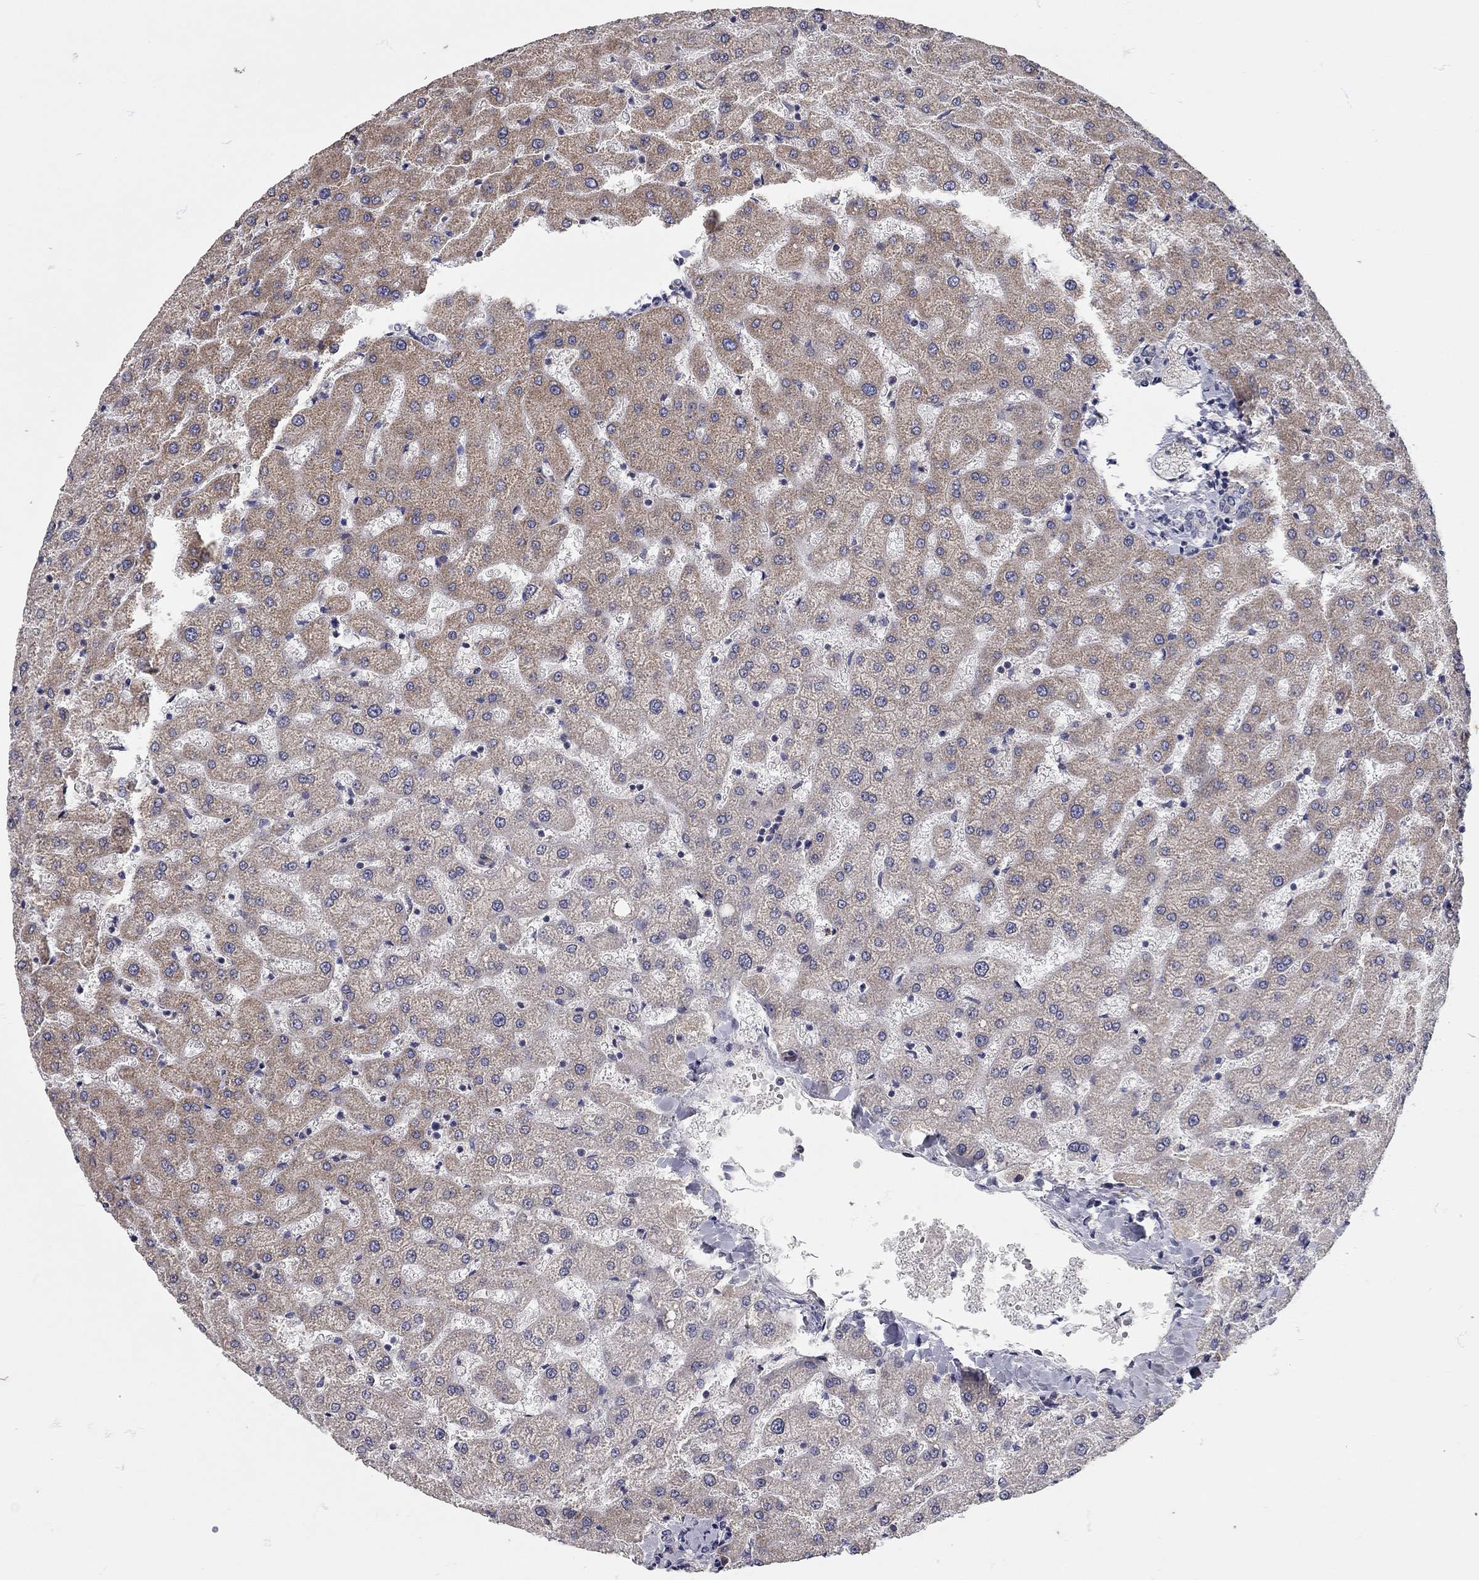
{"staining": {"intensity": "negative", "quantity": "none", "location": "none"}, "tissue": "liver", "cell_type": "Cholangiocytes", "image_type": "normal", "snomed": [{"axis": "morphology", "description": "Normal tissue, NOS"}, {"axis": "topography", "description": "Liver"}], "caption": "Immunohistochemistry micrograph of unremarkable liver: human liver stained with DAB (3,3'-diaminobenzidine) demonstrates no significant protein expression in cholangiocytes. (Stains: DAB IHC with hematoxylin counter stain, Microscopy: brightfield microscopy at high magnification).", "gene": "XAGE2", "patient": {"sex": "female", "age": 50}}